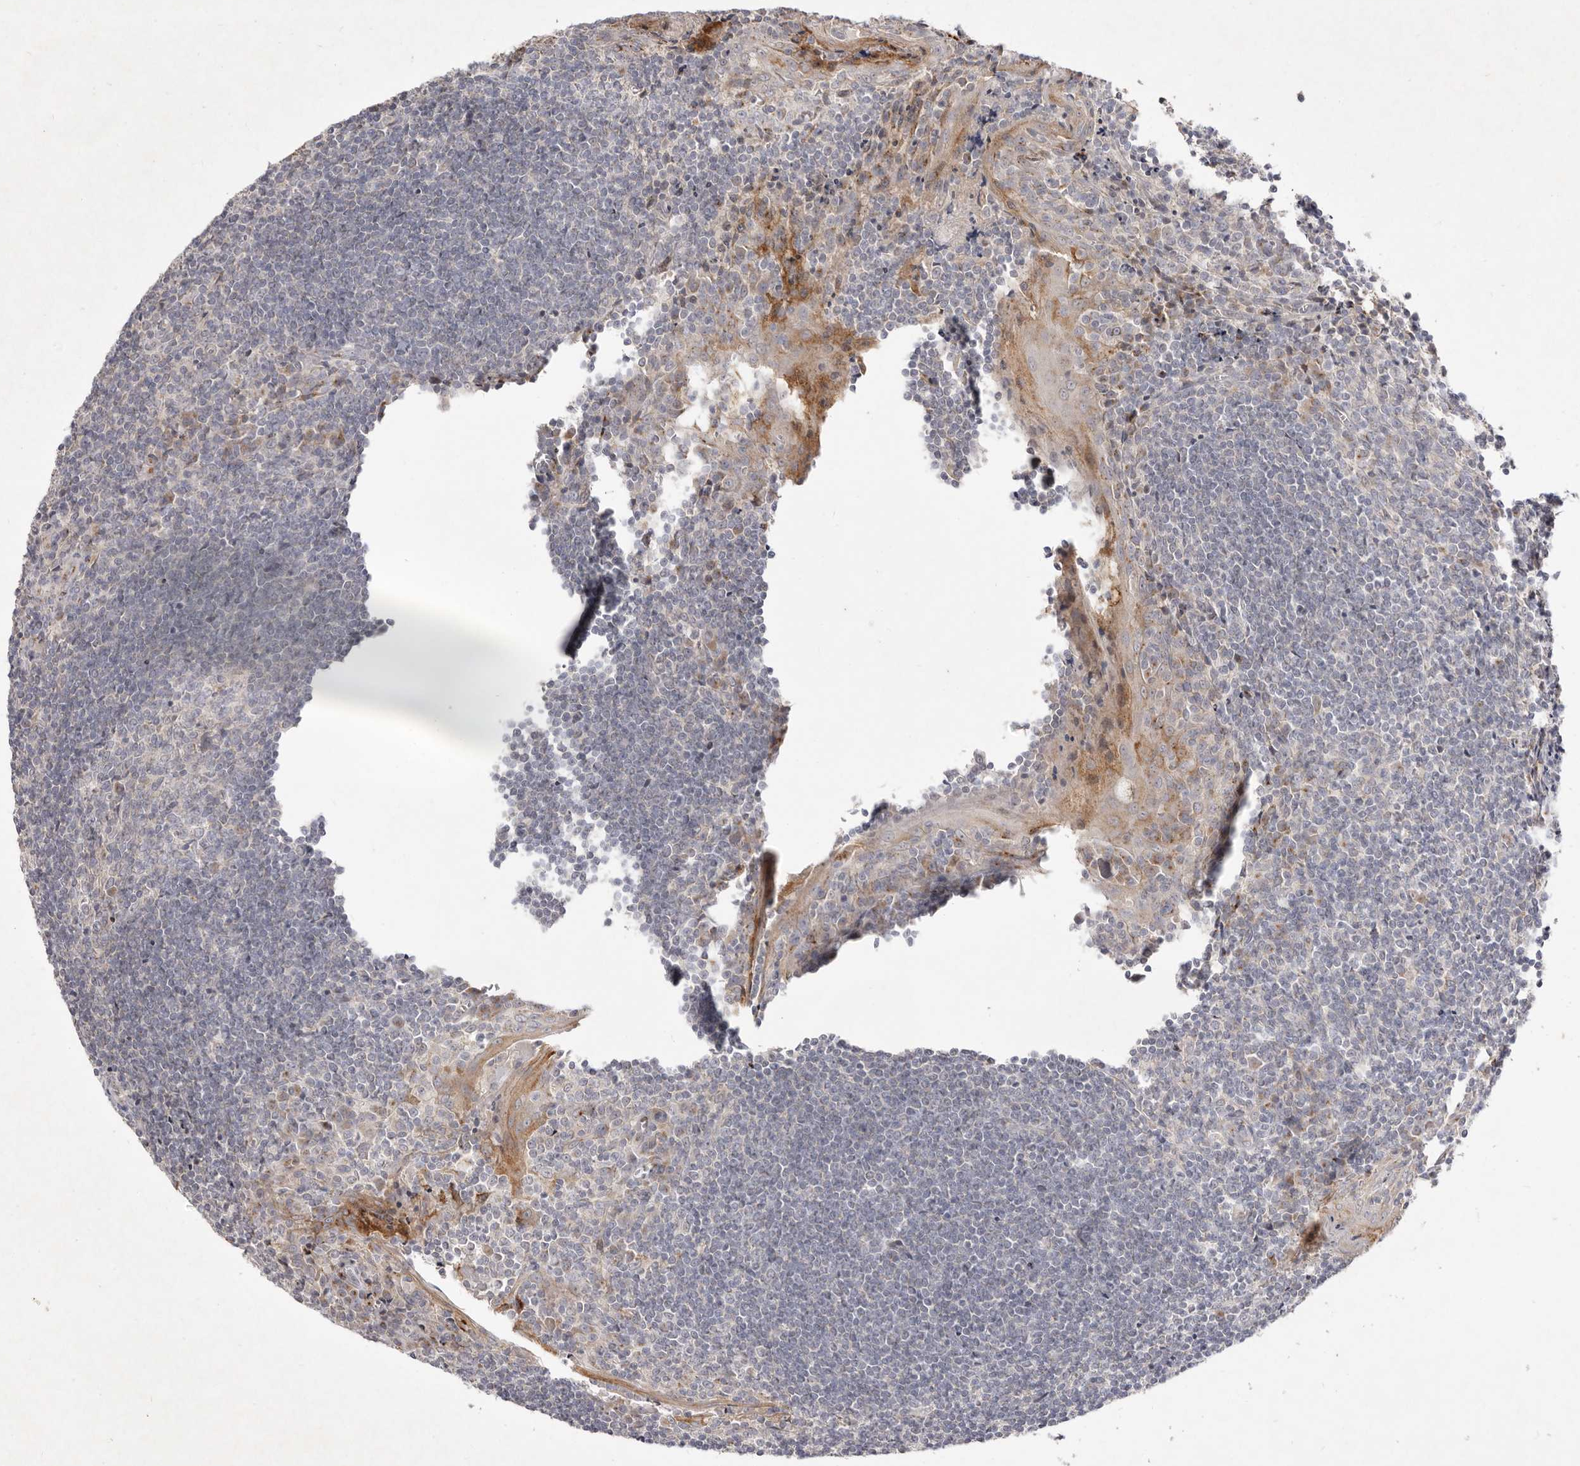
{"staining": {"intensity": "negative", "quantity": "none", "location": "none"}, "tissue": "tonsil", "cell_type": "Germinal center cells", "image_type": "normal", "snomed": [{"axis": "morphology", "description": "Normal tissue, NOS"}, {"axis": "topography", "description": "Tonsil"}], "caption": "IHC photomicrograph of benign tonsil: human tonsil stained with DAB (3,3'-diaminobenzidine) displays no significant protein expression in germinal center cells.", "gene": "USP24", "patient": {"sex": "male", "age": 27}}